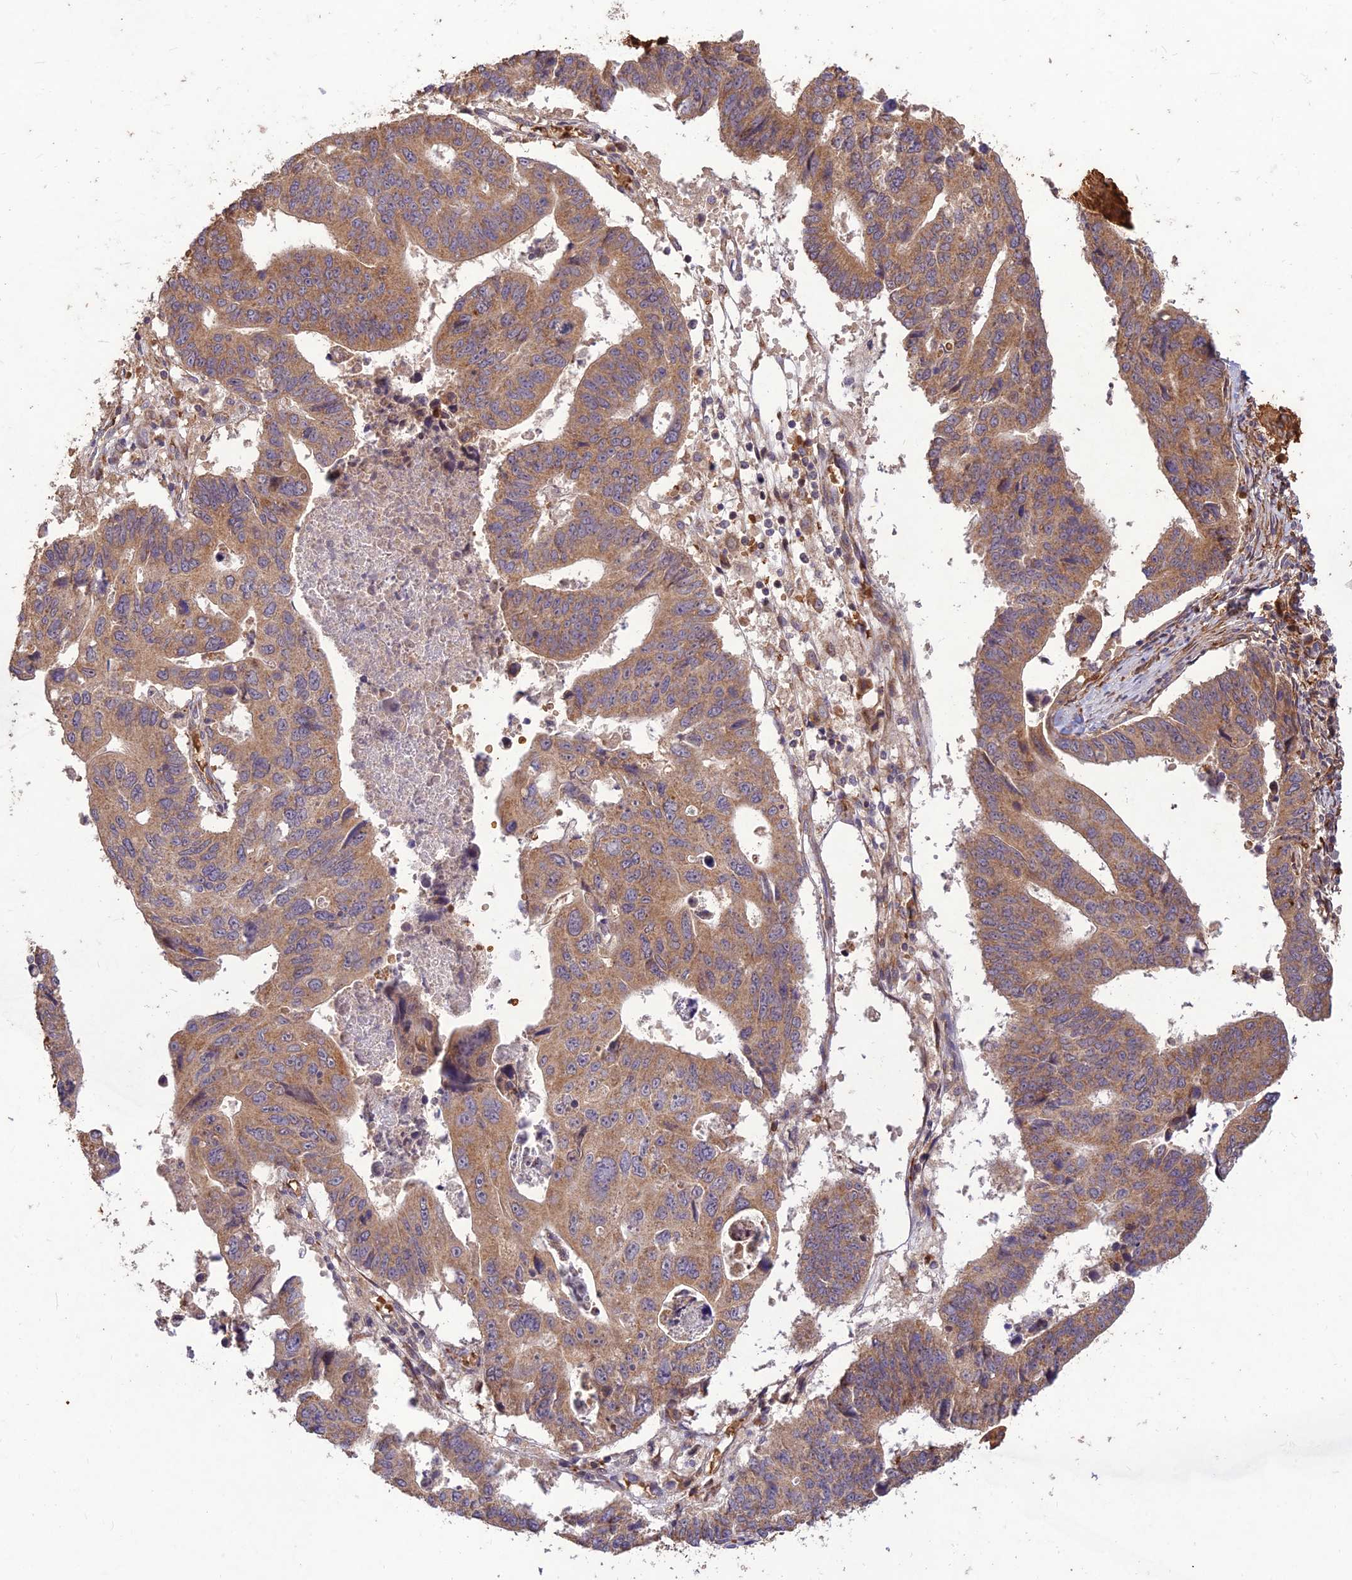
{"staining": {"intensity": "moderate", "quantity": ">75%", "location": "cytoplasmic/membranous"}, "tissue": "stomach cancer", "cell_type": "Tumor cells", "image_type": "cancer", "snomed": [{"axis": "morphology", "description": "Adenocarcinoma, NOS"}, {"axis": "topography", "description": "Stomach"}], "caption": "Stomach cancer stained with immunohistochemistry (IHC) displays moderate cytoplasmic/membranous expression in about >75% of tumor cells. (DAB (3,3'-diaminobenzidine) IHC with brightfield microscopy, high magnification).", "gene": "PPP1R11", "patient": {"sex": "male", "age": 59}}